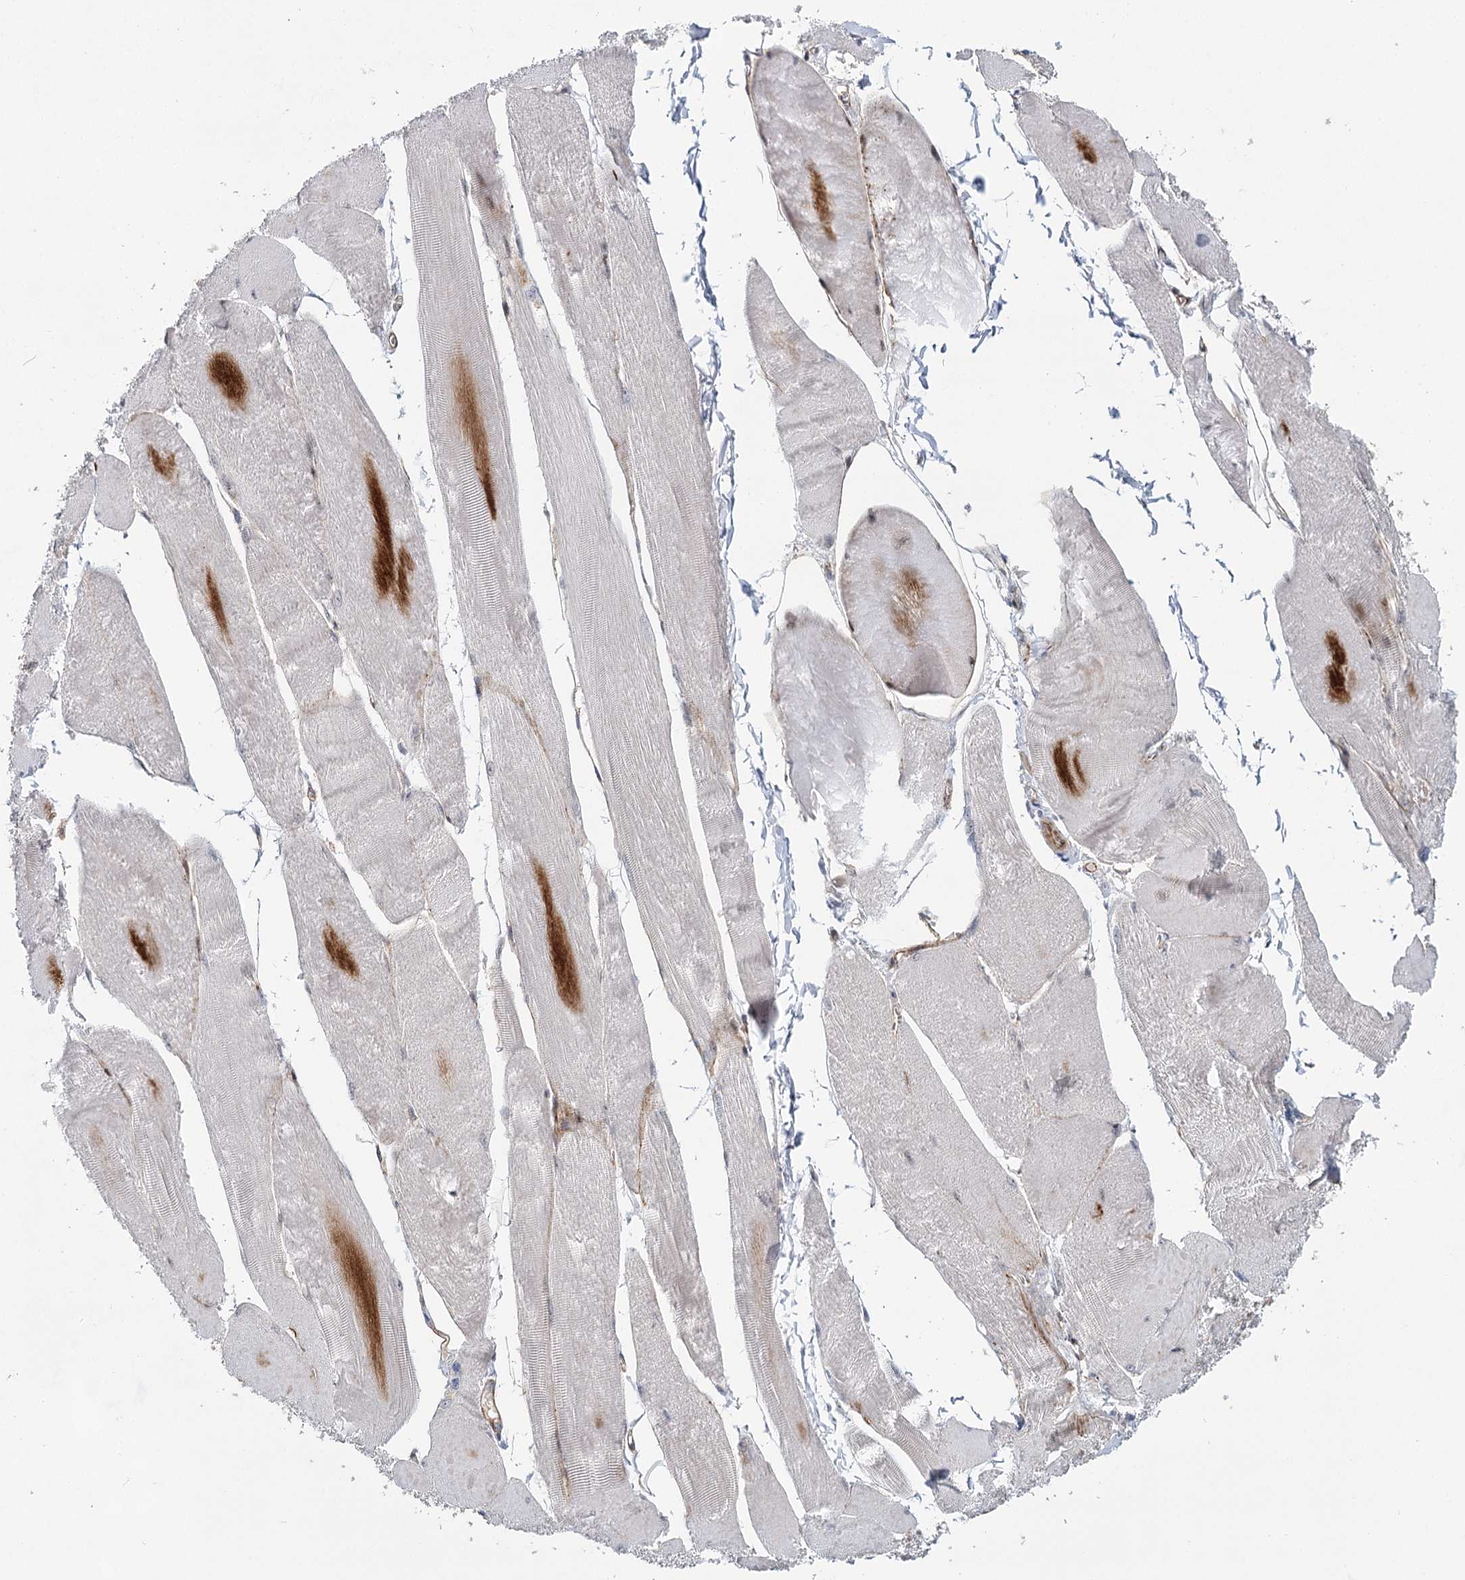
{"staining": {"intensity": "moderate", "quantity": "<25%", "location": "cytoplasmic/membranous"}, "tissue": "skeletal muscle", "cell_type": "Myocytes", "image_type": "normal", "snomed": [{"axis": "morphology", "description": "Normal tissue, NOS"}, {"axis": "morphology", "description": "Basal cell carcinoma"}, {"axis": "topography", "description": "Skeletal muscle"}], "caption": "DAB (3,3'-diaminobenzidine) immunohistochemical staining of benign skeletal muscle displays moderate cytoplasmic/membranous protein positivity in approximately <25% of myocytes. (brown staining indicates protein expression, while blue staining denotes nuclei).", "gene": "ATL2", "patient": {"sex": "female", "age": 64}}